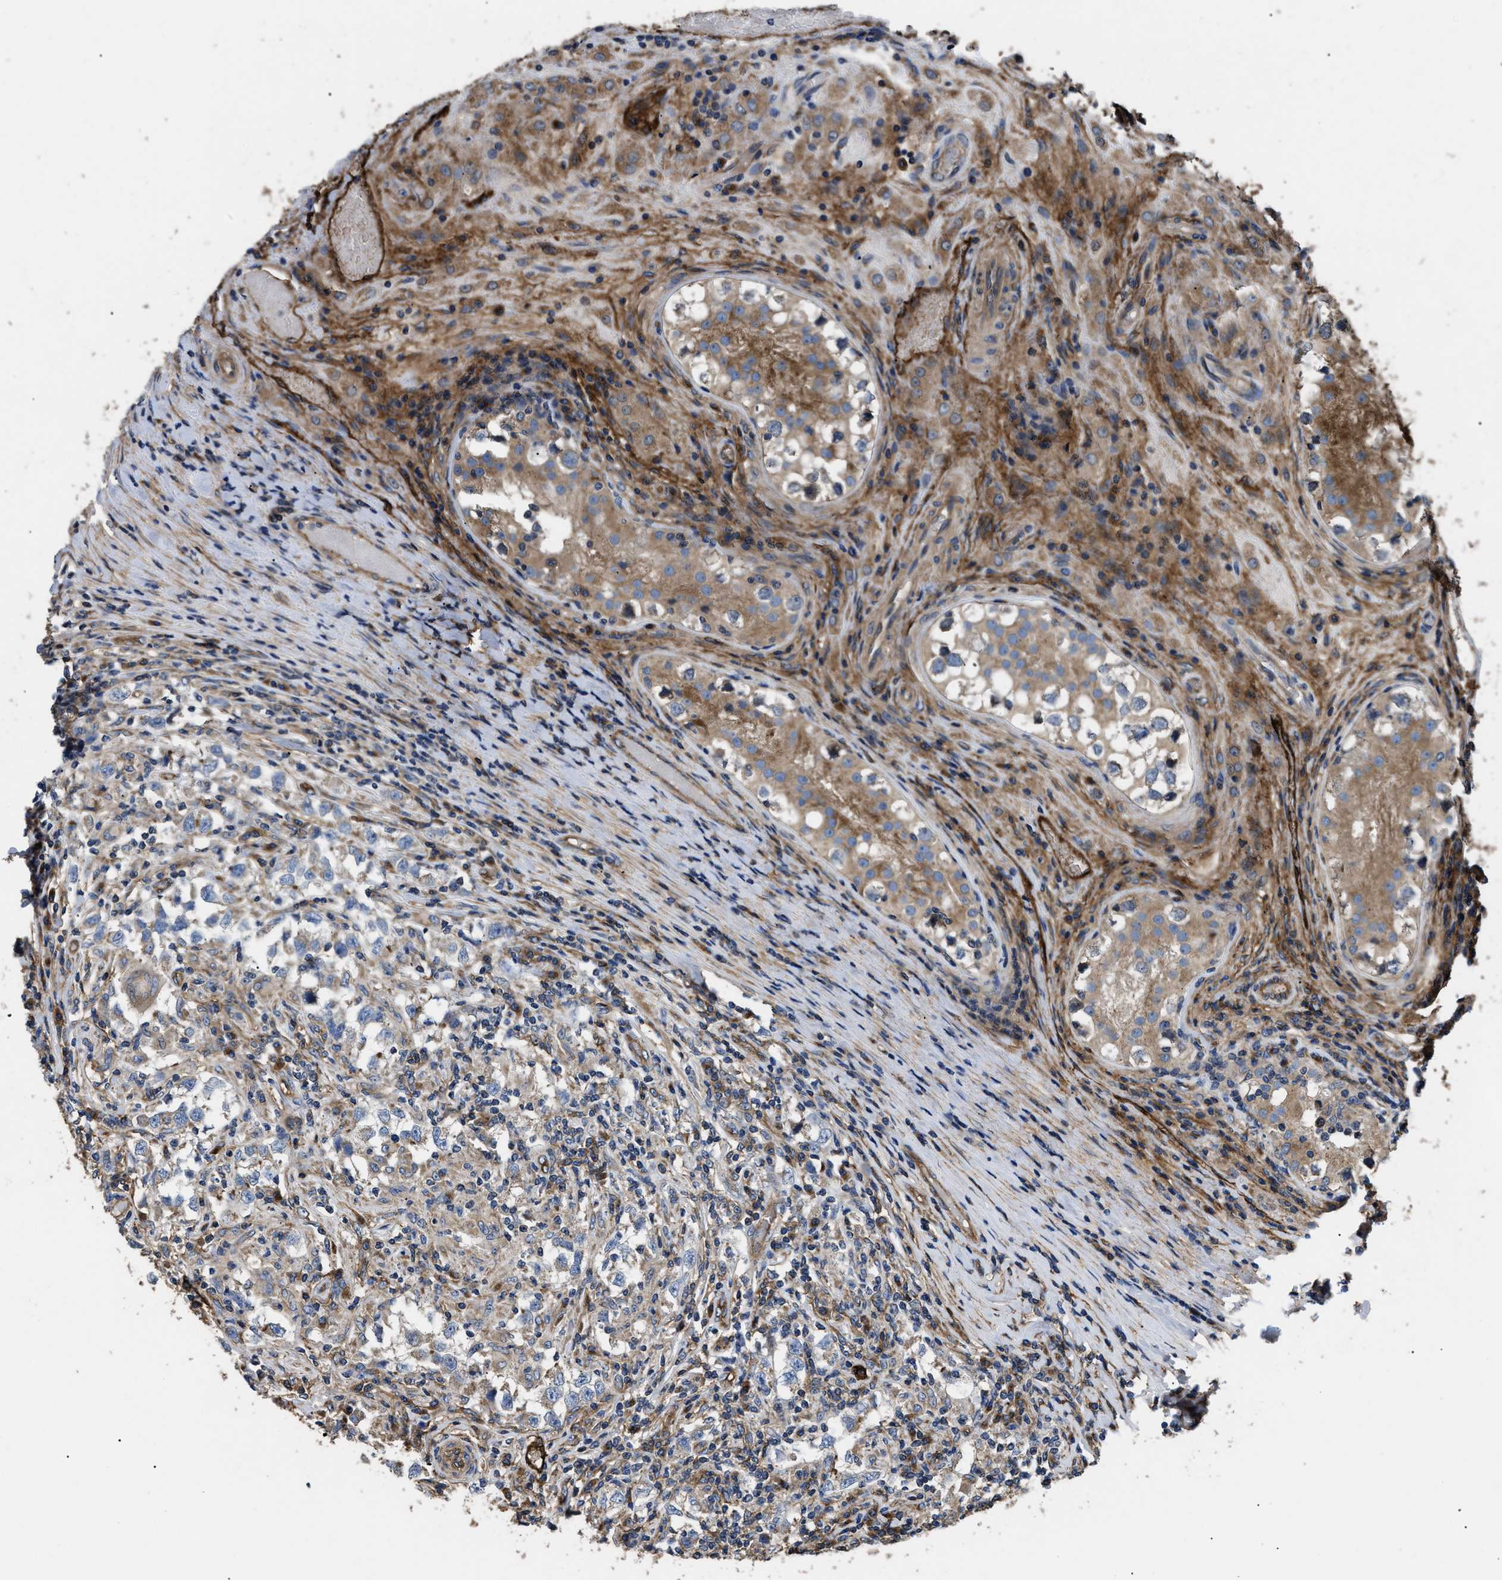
{"staining": {"intensity": "weak", "quantity": "25%-75%", "location": "cytoplasmic/membranous"}, "tissue": "testis cancer", "cell_type": "Tumor cells", "image_type": "cancer", "snomed": [{"axis": "morphology", "description": "Carcinoma, Embryonal, NOS"}, {"axis": "topography", "description": "Testis"}], "caption": "Testis cancer stained for a protein (brown) shows weak cytoplasmic/membranous positive positivity in approximately 25%-75% of tumor cells.", "gene": "NT5E", "patient": {"sex": "male", "age": 21}}